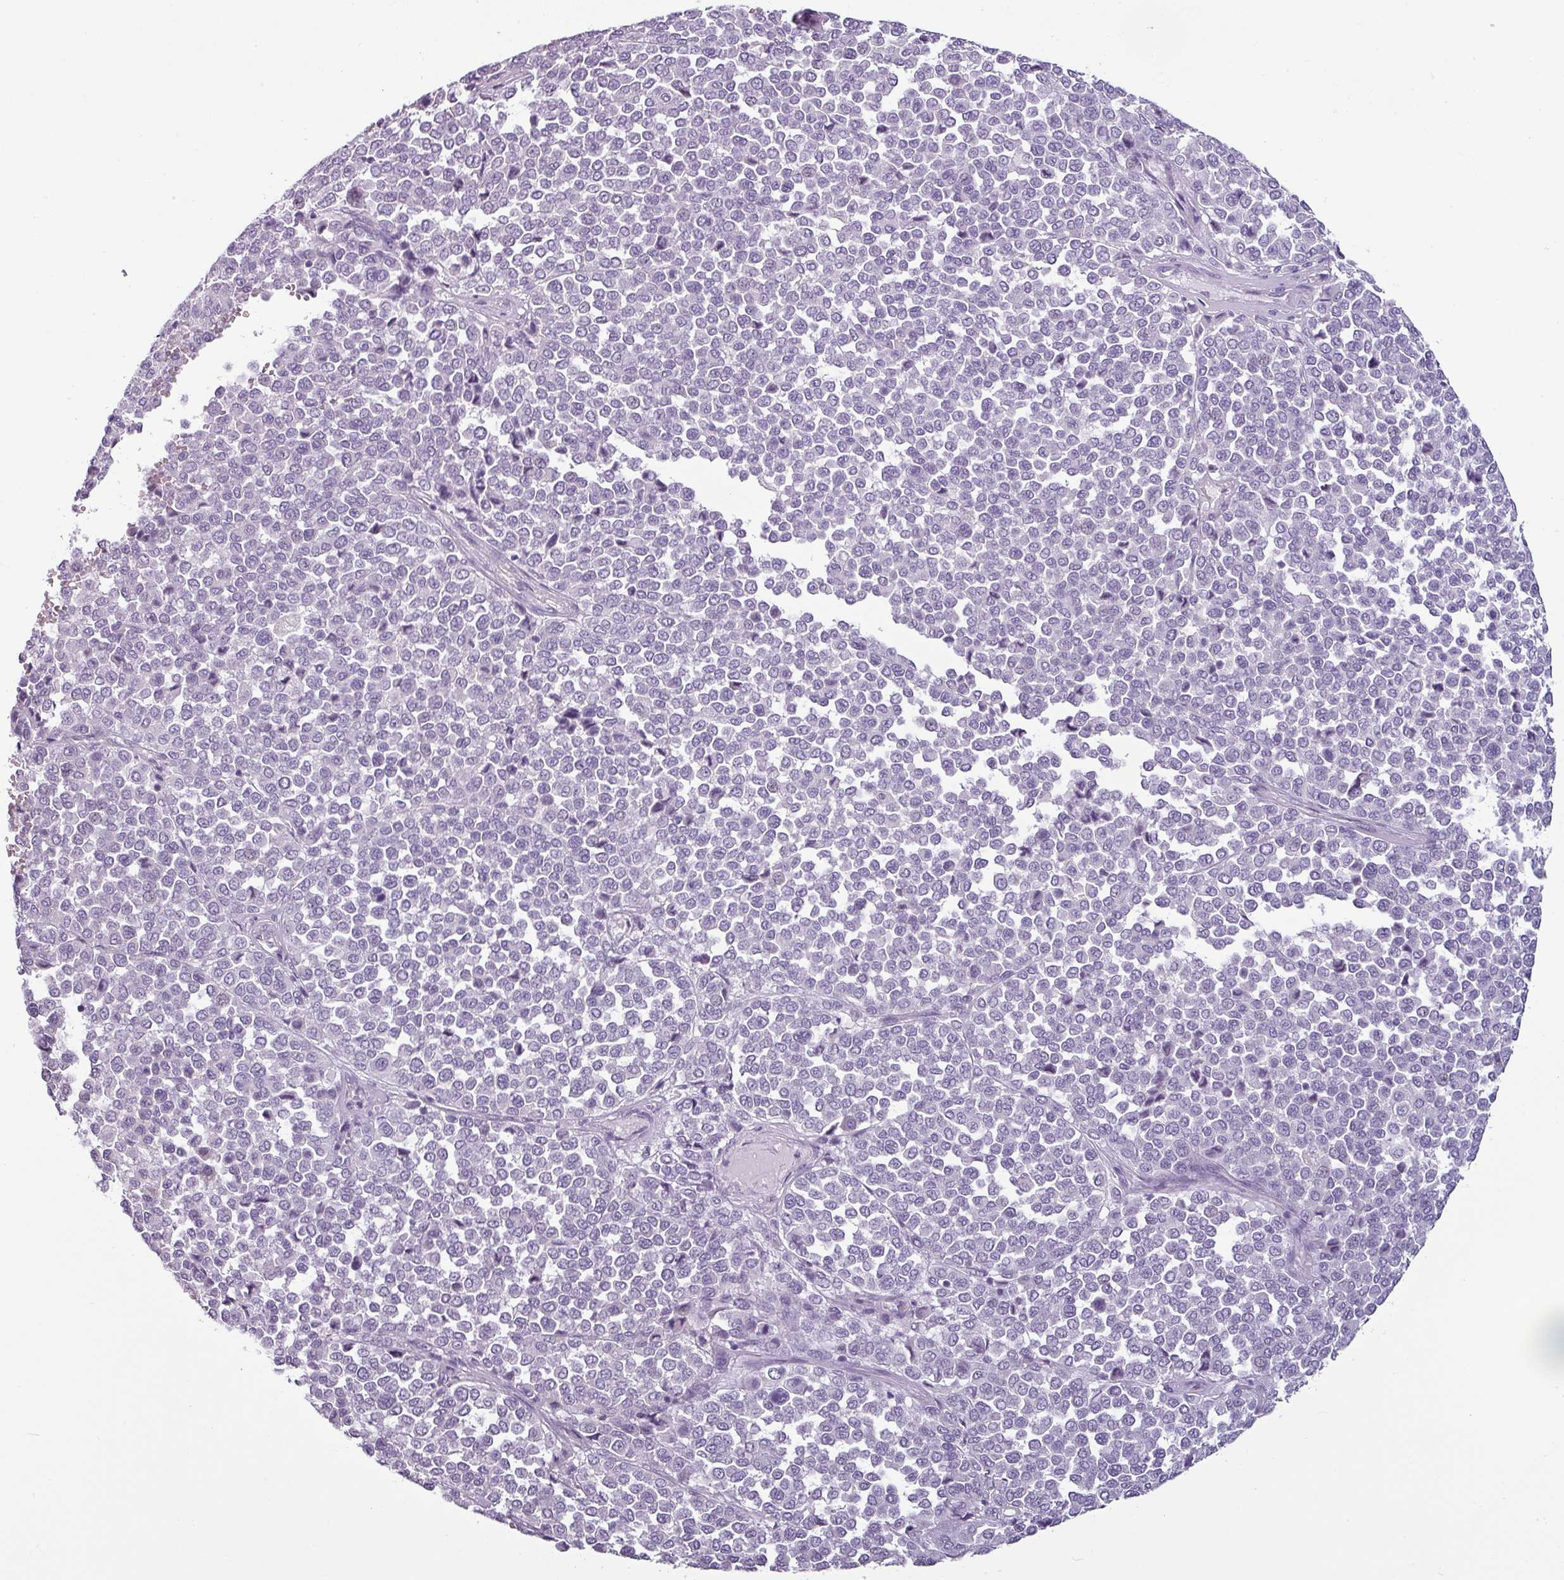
{"staining": {"intensity": "negative", "quantity": "none", "location": "none"}, "tissue": "melanoma", "cell_type": "Tumor cells", "image_type": "cancer", "snomed": [{"axis": "morphology", "description": "Malignant melanoma, Metastatic site"}, {"axis": "topography", "description": "Pancreas"}], "caption": "An image of human malignant melanoma (metastatic site) is negative for staining in tumor cells.", "gene": "OR52D1", "patient": {"sex": "female", "age": 30}}